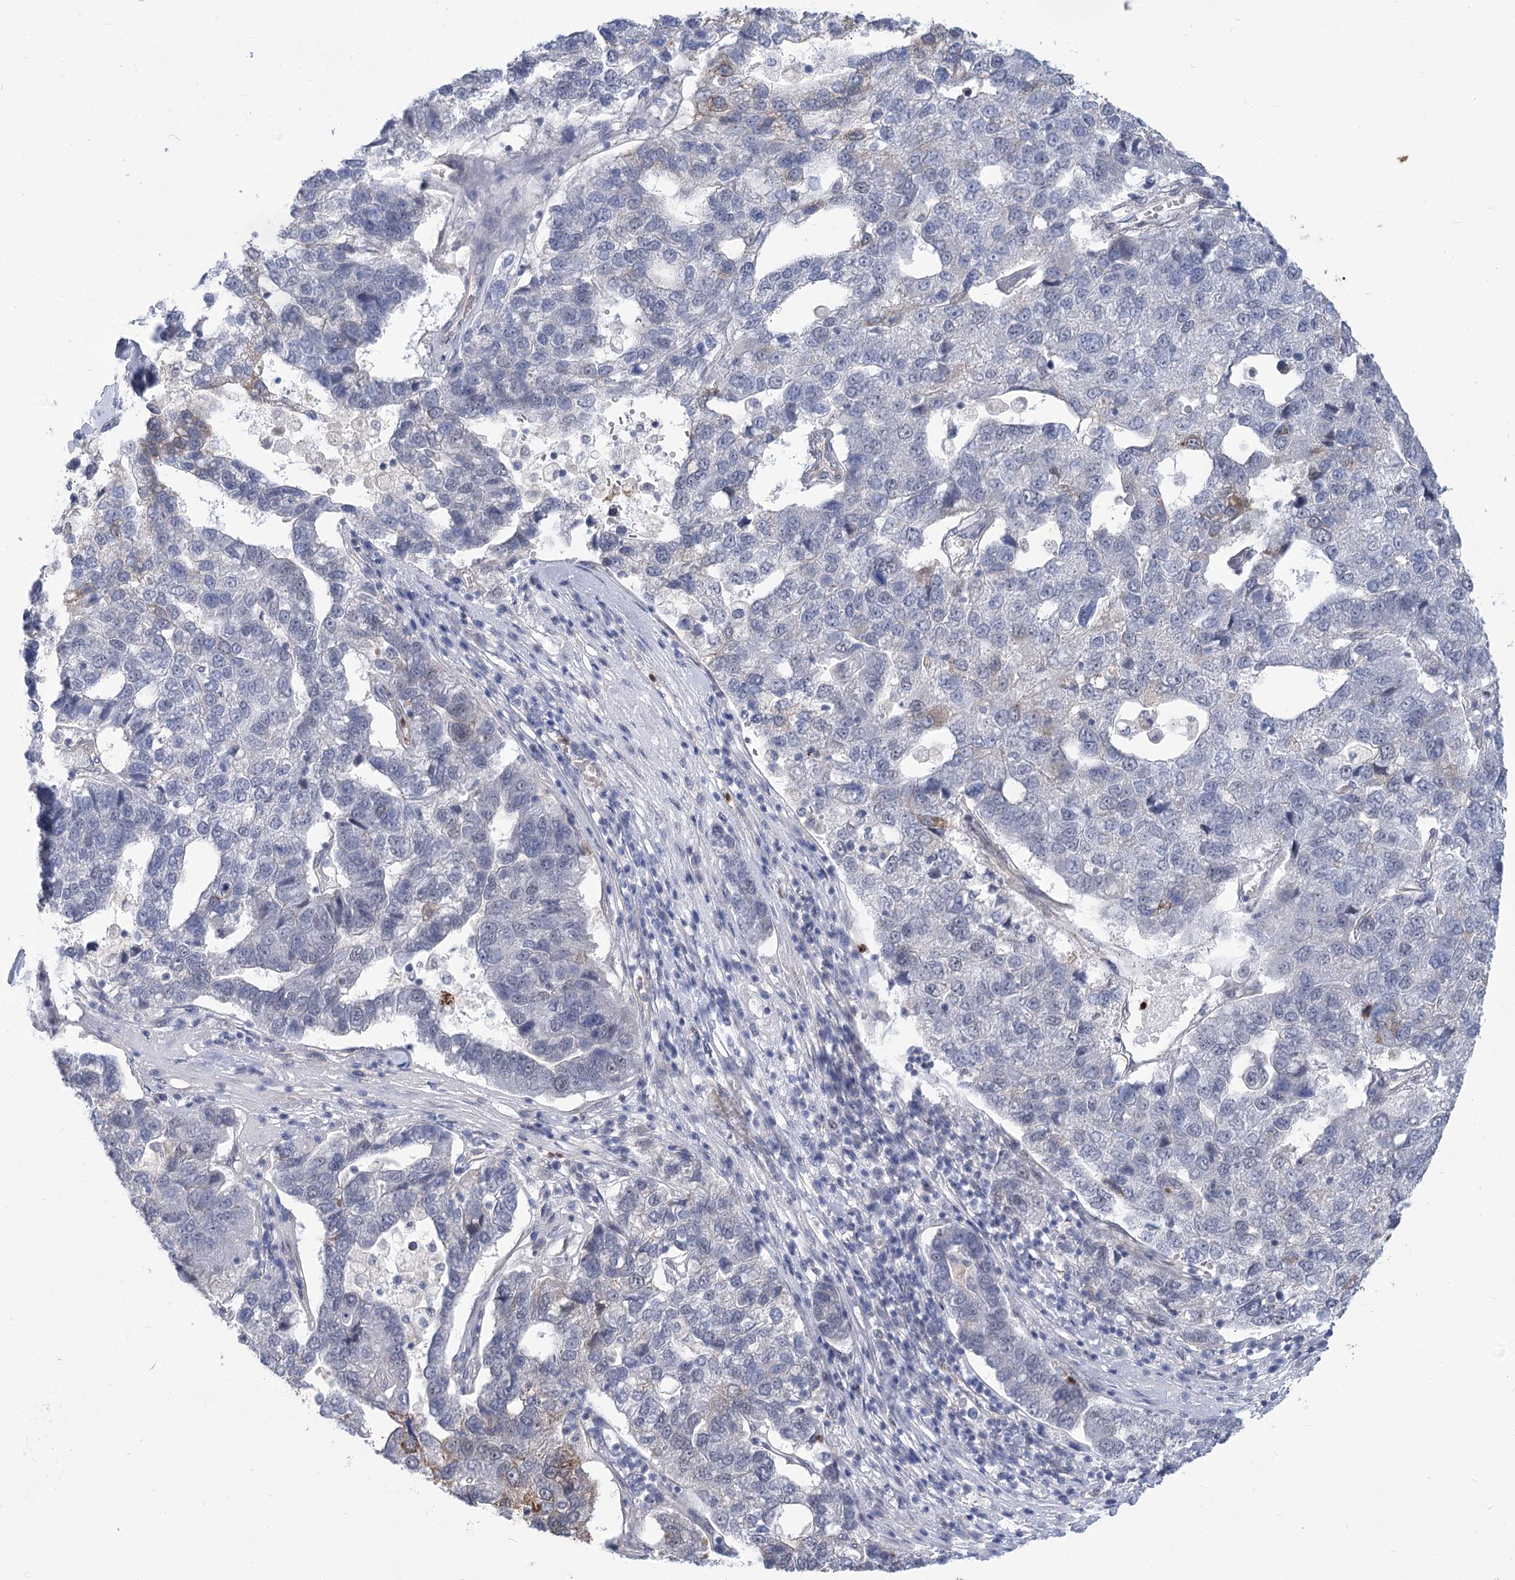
{"staining": {"intensity": "moderate", "quantity": "<25%", "location": "cytoplasmic/membranous"}, "tissue": "pancreatic cancer", "cell_type": "Tumor cells", "image_type": "cancer", "snomed": [{"axis": "morphology", "description": "Adenocarcinoma, NOS"}, {"axis": "topography", "description": "Pancreas"}], "caption": "Adenocarcinoma (pancreatic) stained for a protein (brown) exhibits moderate cytoplasmic/membranous positive positivity in about <25% of tumor cells.", "gene": "THAP6", "patient": {"sex": "female", "age": 61}}